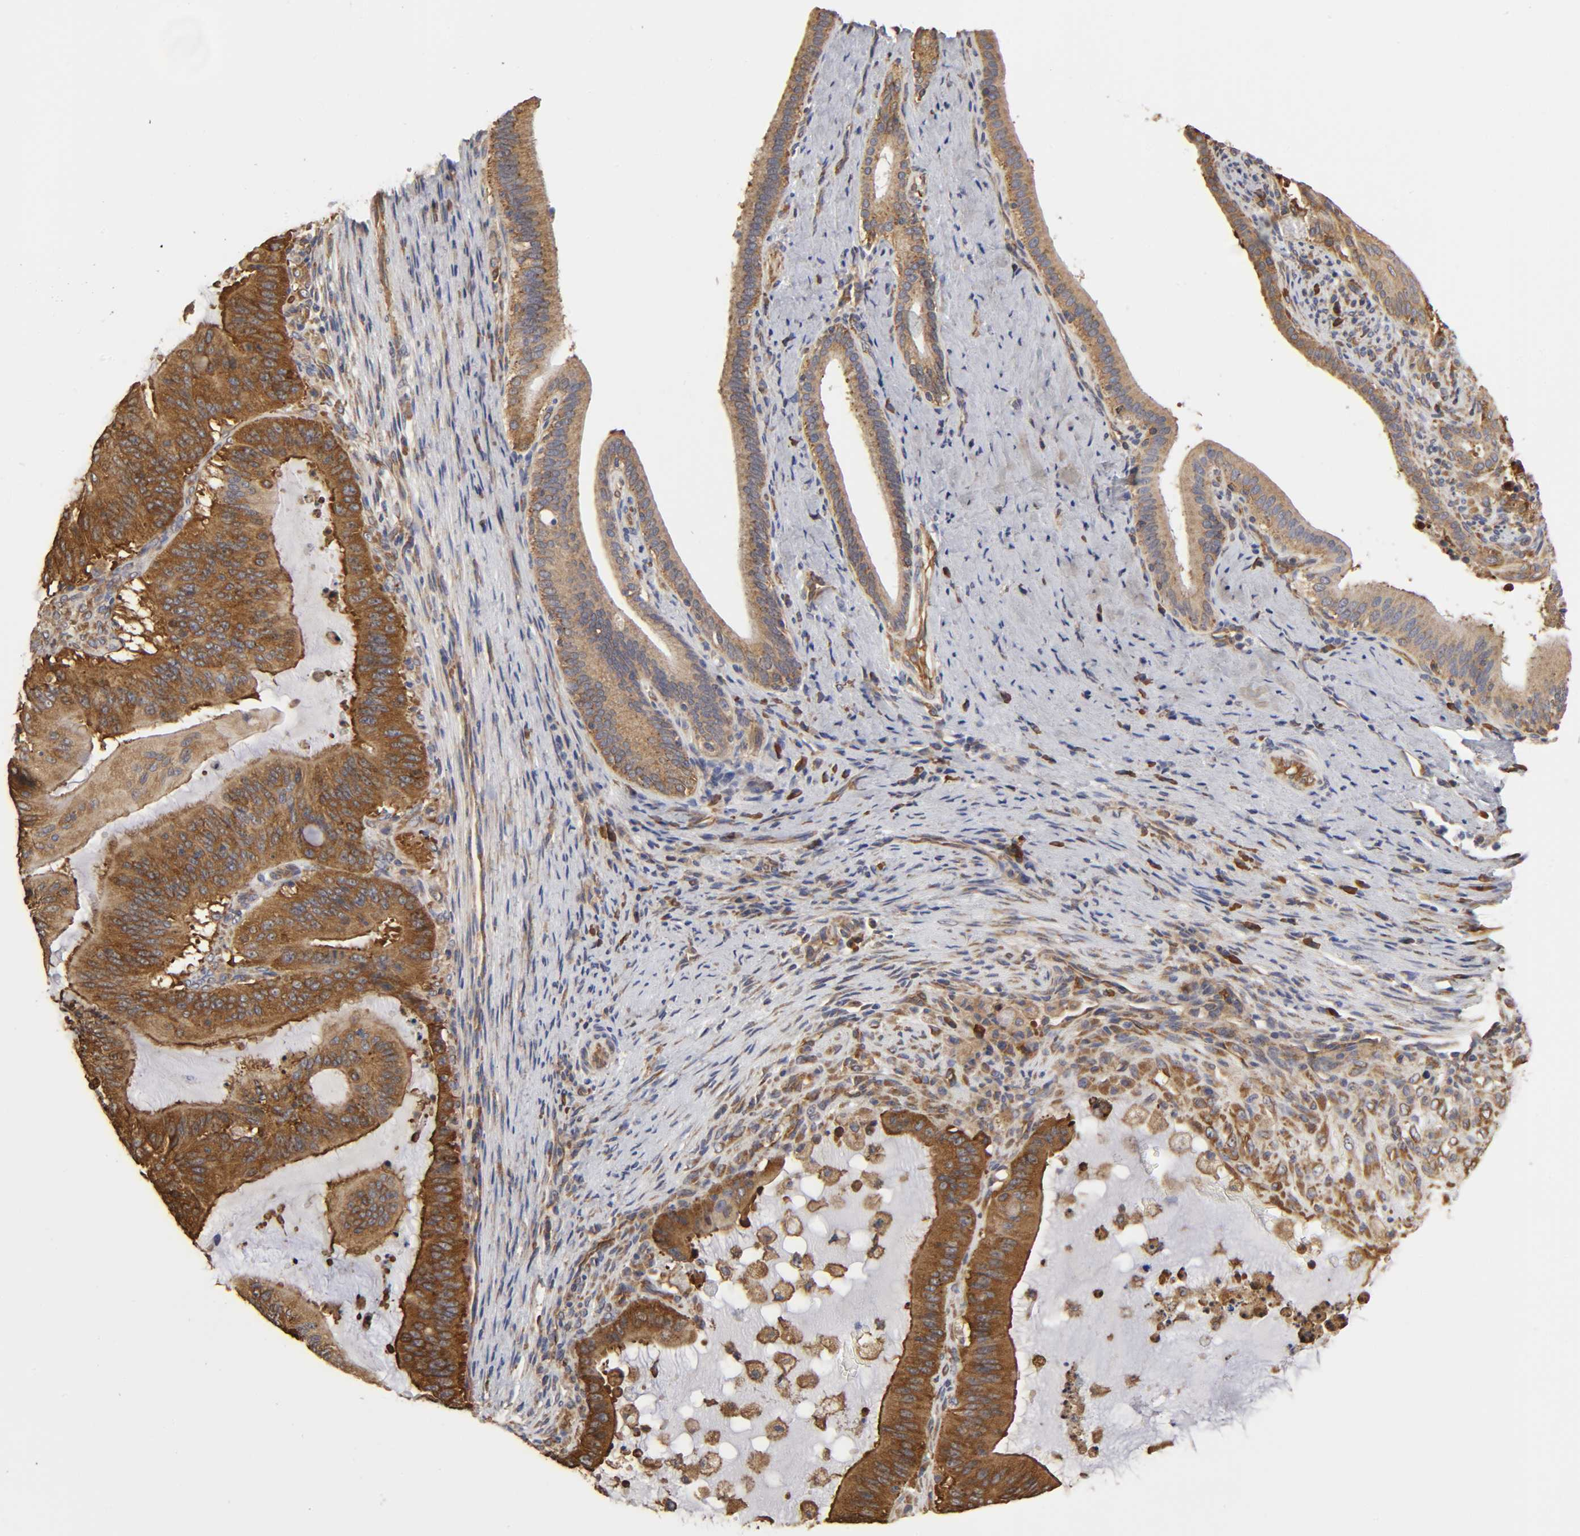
{"staining": {"intensity": "strong", "quantity": ">75%", "location": "cytoplasmic/membranous"}, "tissue": "liver cancer", "cell_type": "Tumor cells", "image_type": "cancer", "snomed": [{"axis": "morphology", "description": "Cholangiocarcinoma"}, {"axis": "topography", "description": "Liver"}], "caption": "Immunohistochemistry (DAB (3,3'-diaminobenzidine)) staining of liver cholangiocarcinoma shows strong cytoplasmic/membranous protein expression in about >75% of tumor cells.", "gene": "RPL14", "patient": {"sex": "female", "age": 73}}